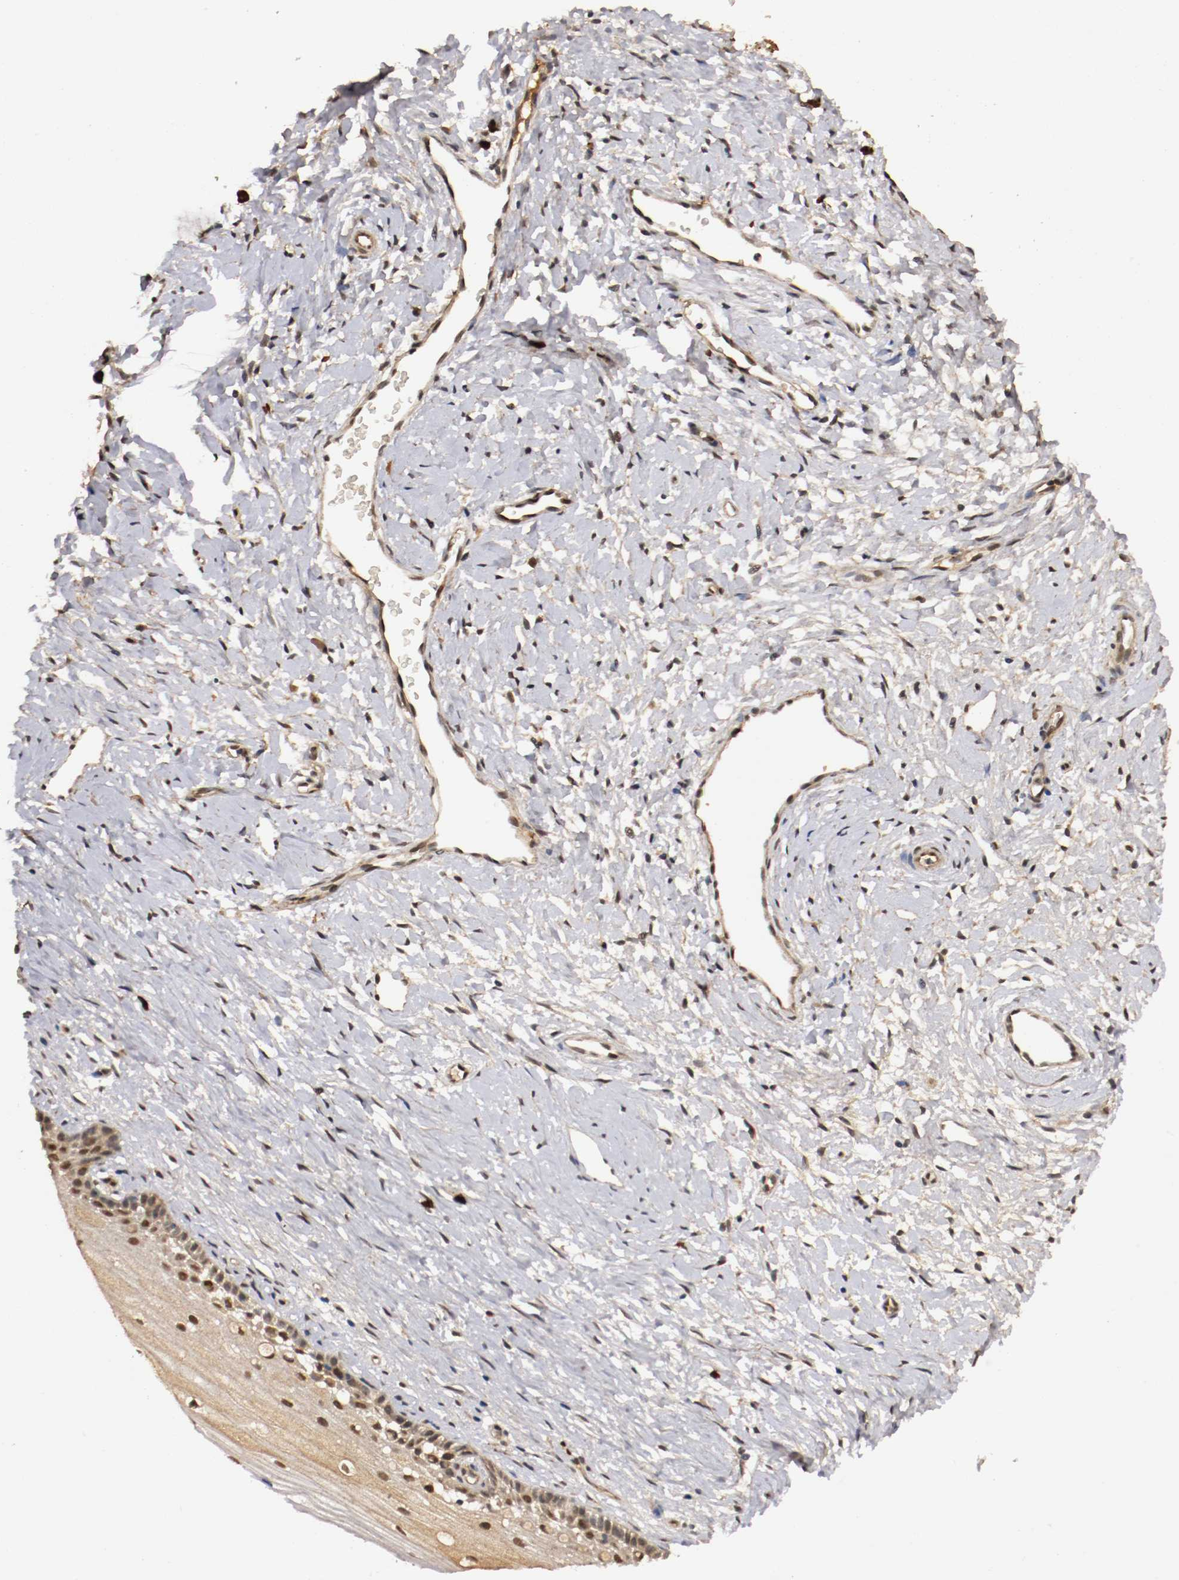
{"staining": {"intensity": "moderate", "quantity": ">75%", "location": "cytoplasmic/membranous,nuclear"}, "tissue": "cervix", "cell_type": "Glandular cells", "image_type": "normal", "snomed": [{"axis": "morphology", "description": "Normal tissue, NOS"}, {"axis": "topography", "description": "Cervix"}], "caption": "High-power microscopy captured an immunohistochemistry (IHC) histopathology image of normal cervix, revealing moderate cytoplasmic/membranous,nuclear expression in approximately >75% of glandular cells.", "gene": "DNMT3B", "patient": {"sex": "female", "age": 46}}